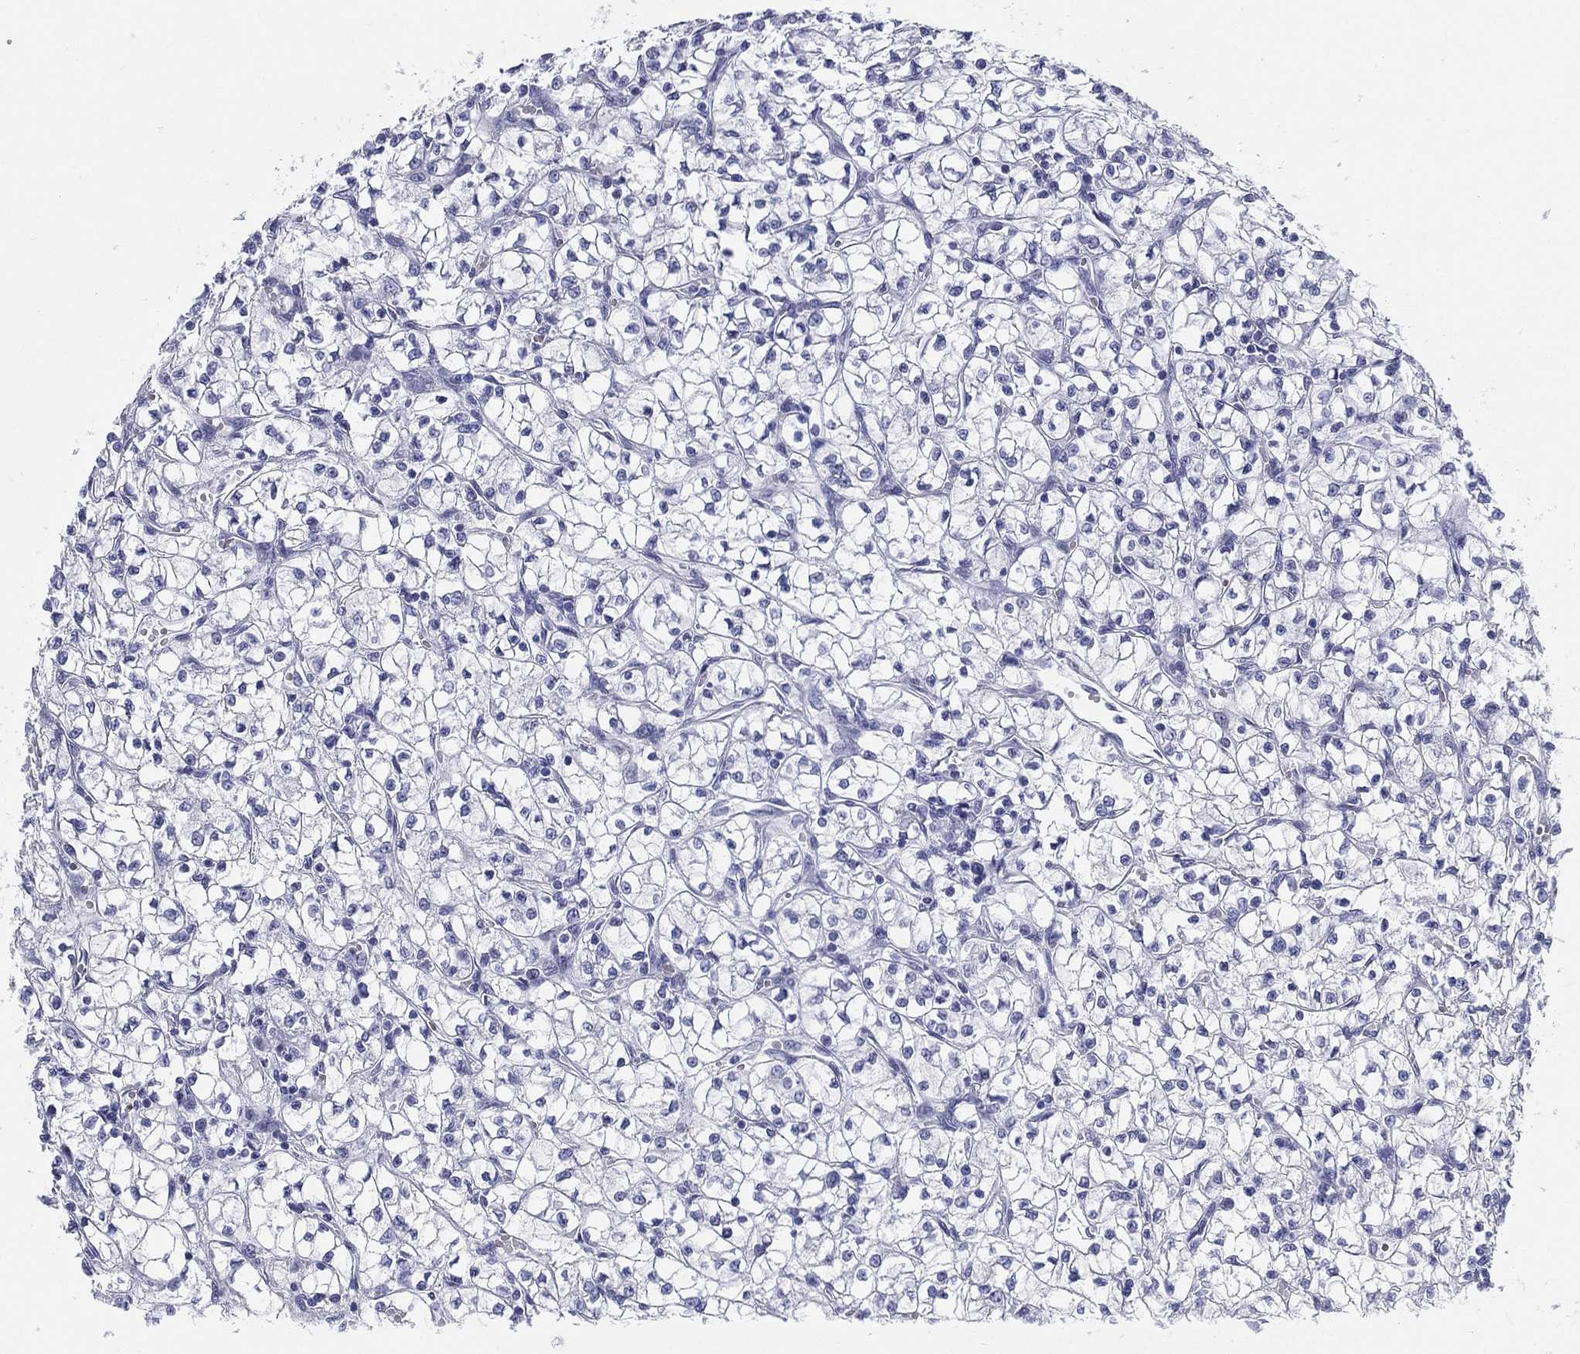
{"staining": {"intensity": "negative", "quantity": "none", "location": "none"}, "tissue": "renal cancer", "cell_type": "Tumor cells", "image_type": "cancer", "snomed": [{"axis": "morphology", "description": "Adenocarcinoma, NOS"}, {"axis": "topography", "description": "Kidney"}], "caption": "Adenocarcinoma (renal) was stained to show a protein in brown. There is no significant staining in tumor cells.", "gene": "ATP1B2", "patient": {"sex": "female", "age": 64}}